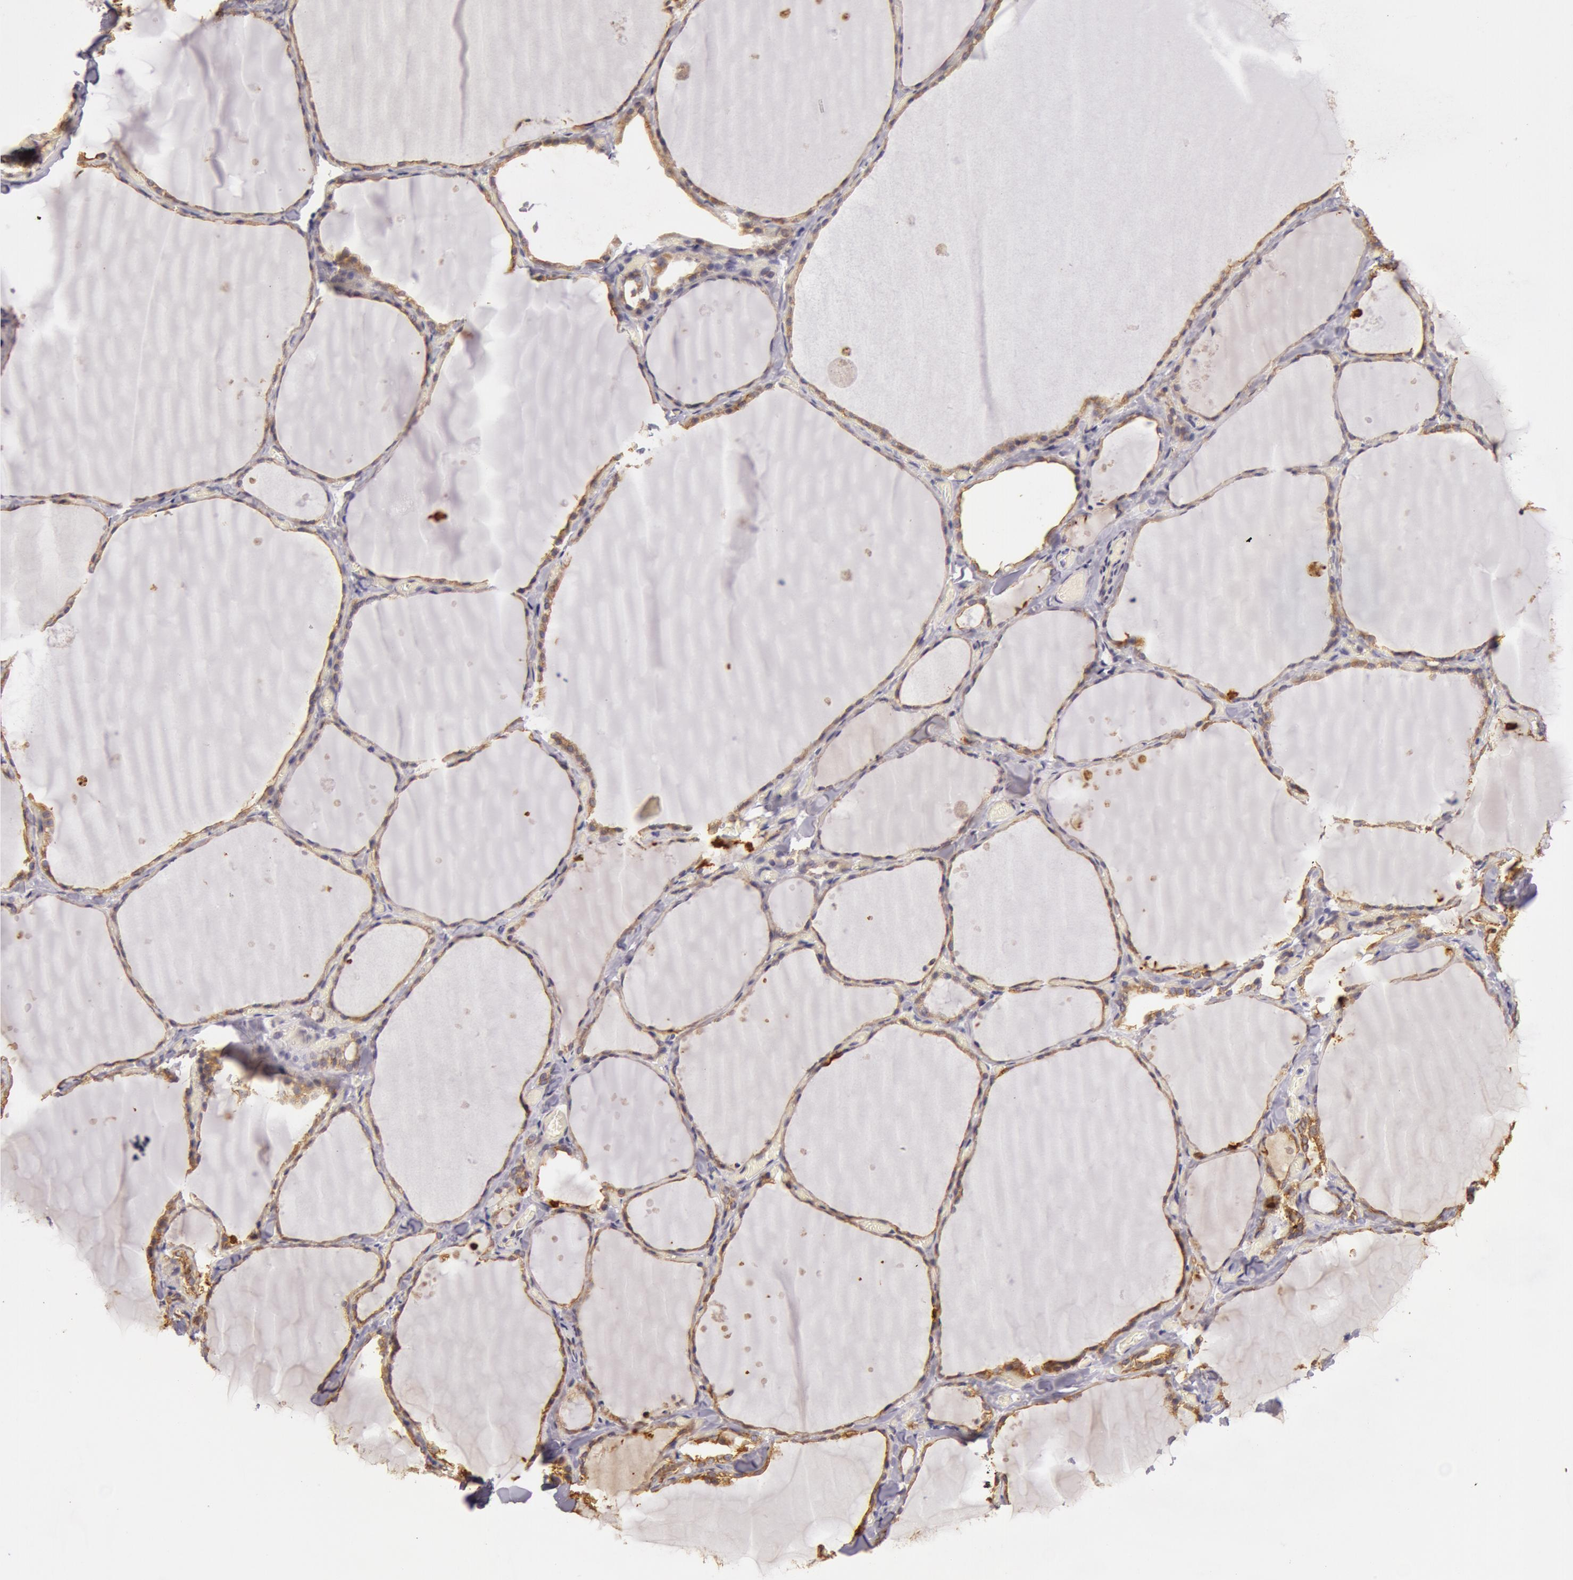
{"staining": {"intensity": "weak", "quantity": "25%-75%", "location": "cytoplasmic/membranous"}, "tissue": "thyroid gland", "cell_type": "Glandular cells", "image_type": "normal", "snomed": [{"axis": "morphology", "description": "Normal tissue, NOS"}, {"axis": "topography", "description": "Thyroid gland"}], "caption": "Immunohistochemistry (IHC) of benign thyroid gland displays low levels of weak cytoplasmic/membranous positivity in about 25%-75% of glandular cells.", "gene": "KRT18", "patient": {"sex": "male", "age": 34}}